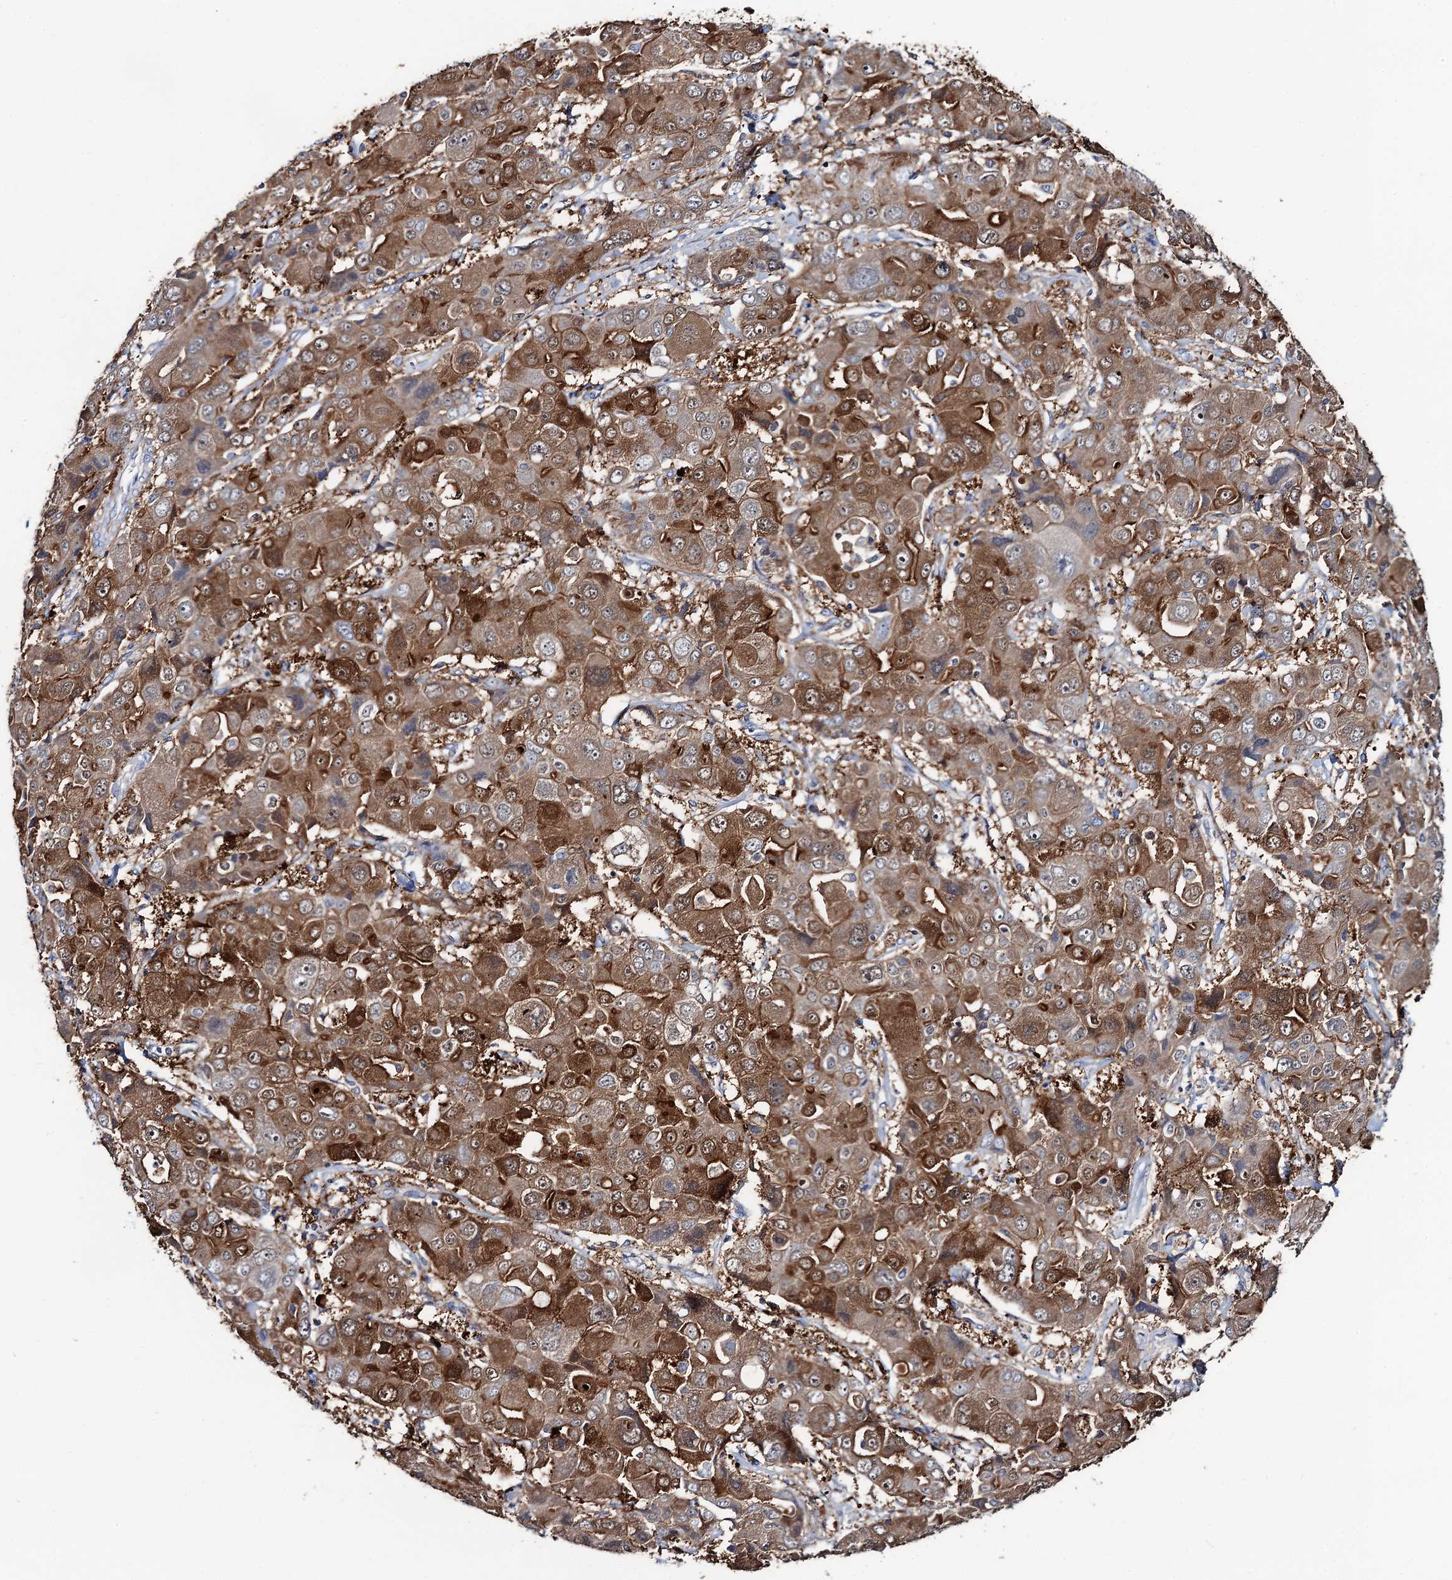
{"staining": {"intensity": "moderate", "quantity": ">75%", "location": "cytoplasmic/membranous,nuclear"}, "tissue": "liver cancer", "cell_type": "Tumor cells", "image_type": "cancer", "snomed": [{"axis": "morphology", "description": "Cholangiocarcinoma"}, {"axis": "topography", "description": "Liver"}], "caption": "This is a histology image of IHC staining of liver cancer (cholangiocarcinoma), which shows moderate expression in the cytoplasmic/membranous and nuclear of tumor cells.", "gene": "FAH", "patient": {"sex": "male", "age": 67}}